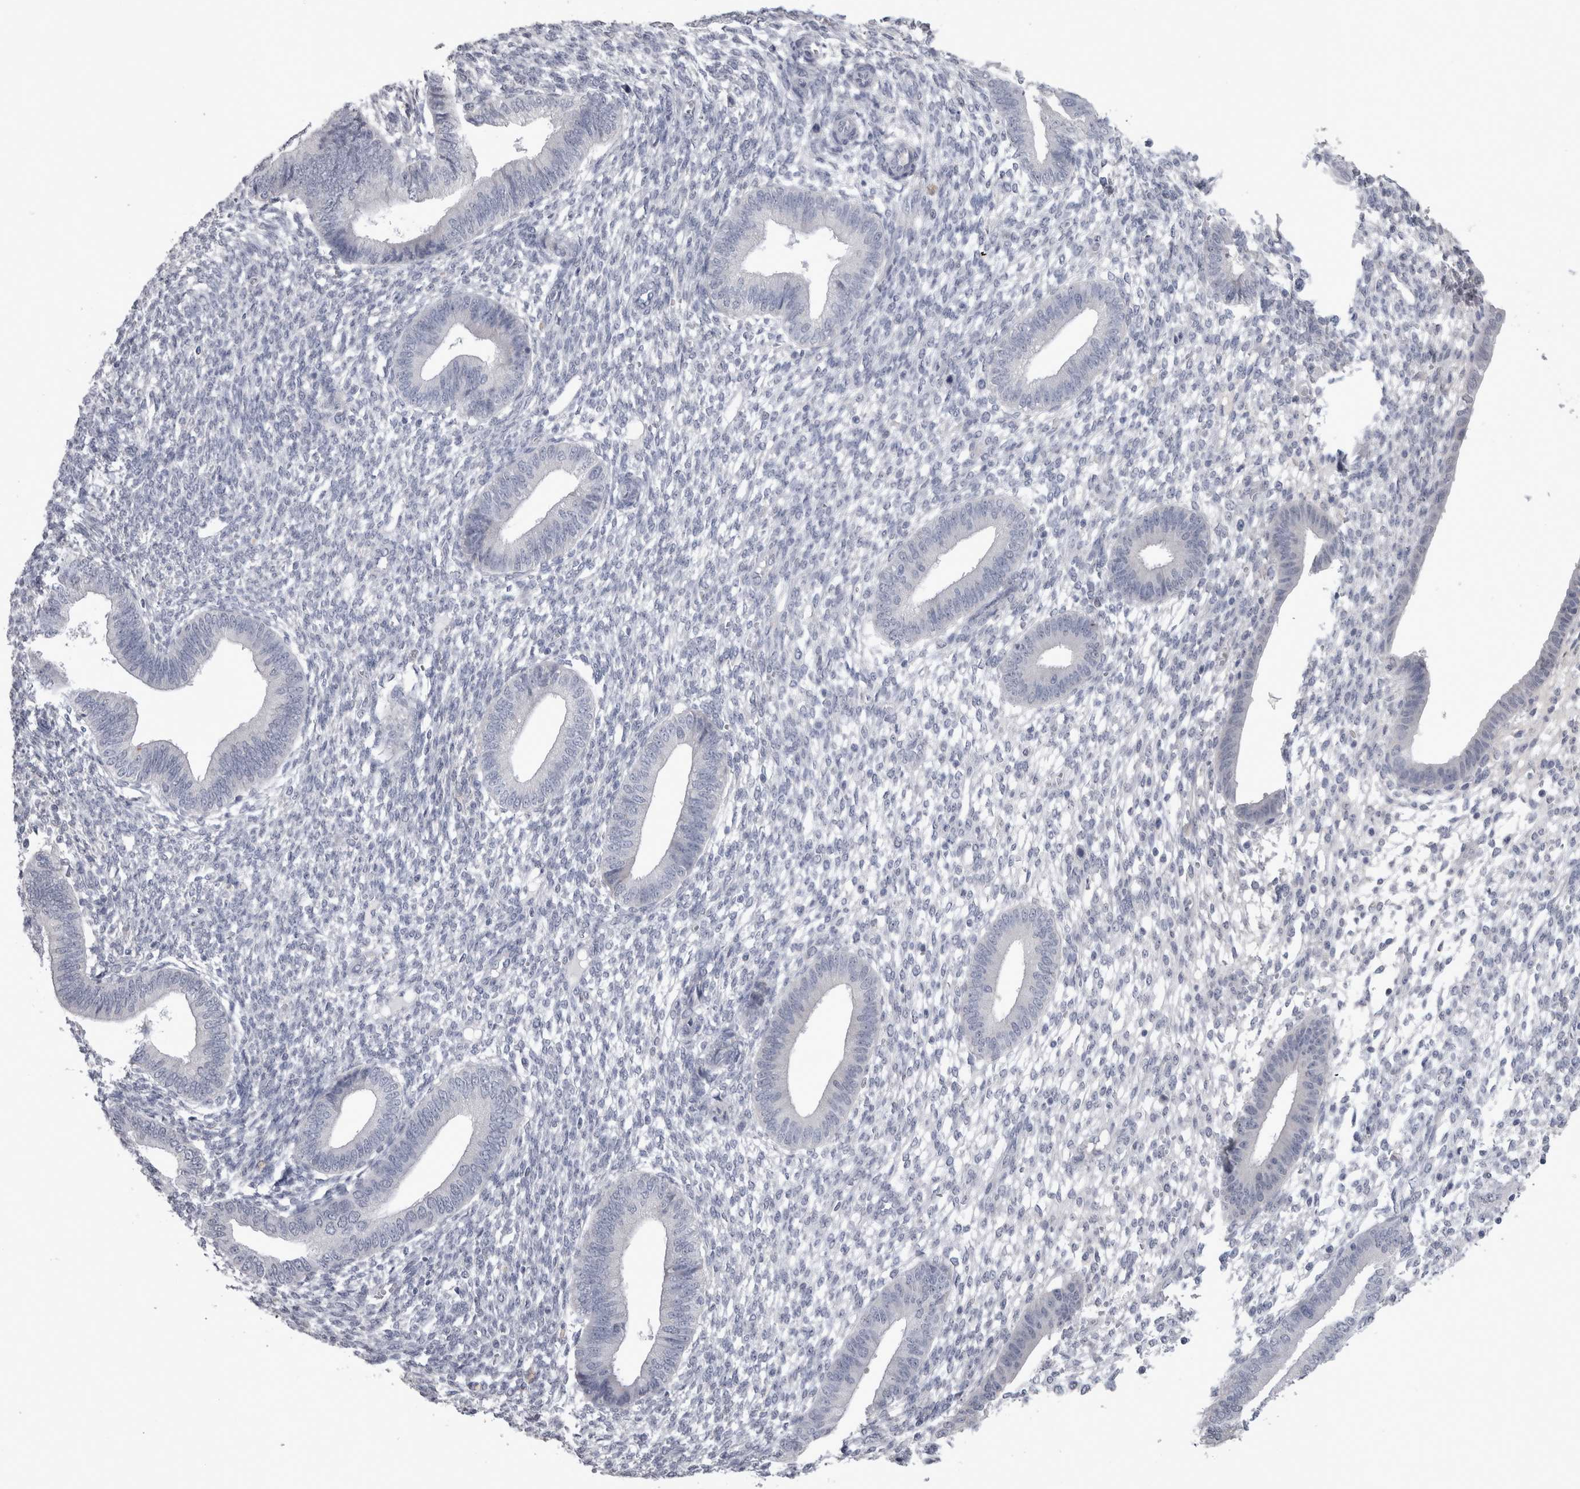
{"staining": {"intensity": "negative", "quantity": "none", "location": "none"}, "tissue": "endometrium", "cell_type": "Cells in endometrial stroma", "image_type": "normal", "snomed": [{"axis": "morphology", "description": "Normal tissue, NOS"}, {"axis": "topography", "description": "Endometrium"}], "caption": "This is a photomicrograph of immunohistochemistry staining of normal endometrium, which shows no positivity in cells in endometrial stroma. Nuclei are stained in blue.", "gene": "PDX1", "patient": {"sex": "female", "age": 46}}